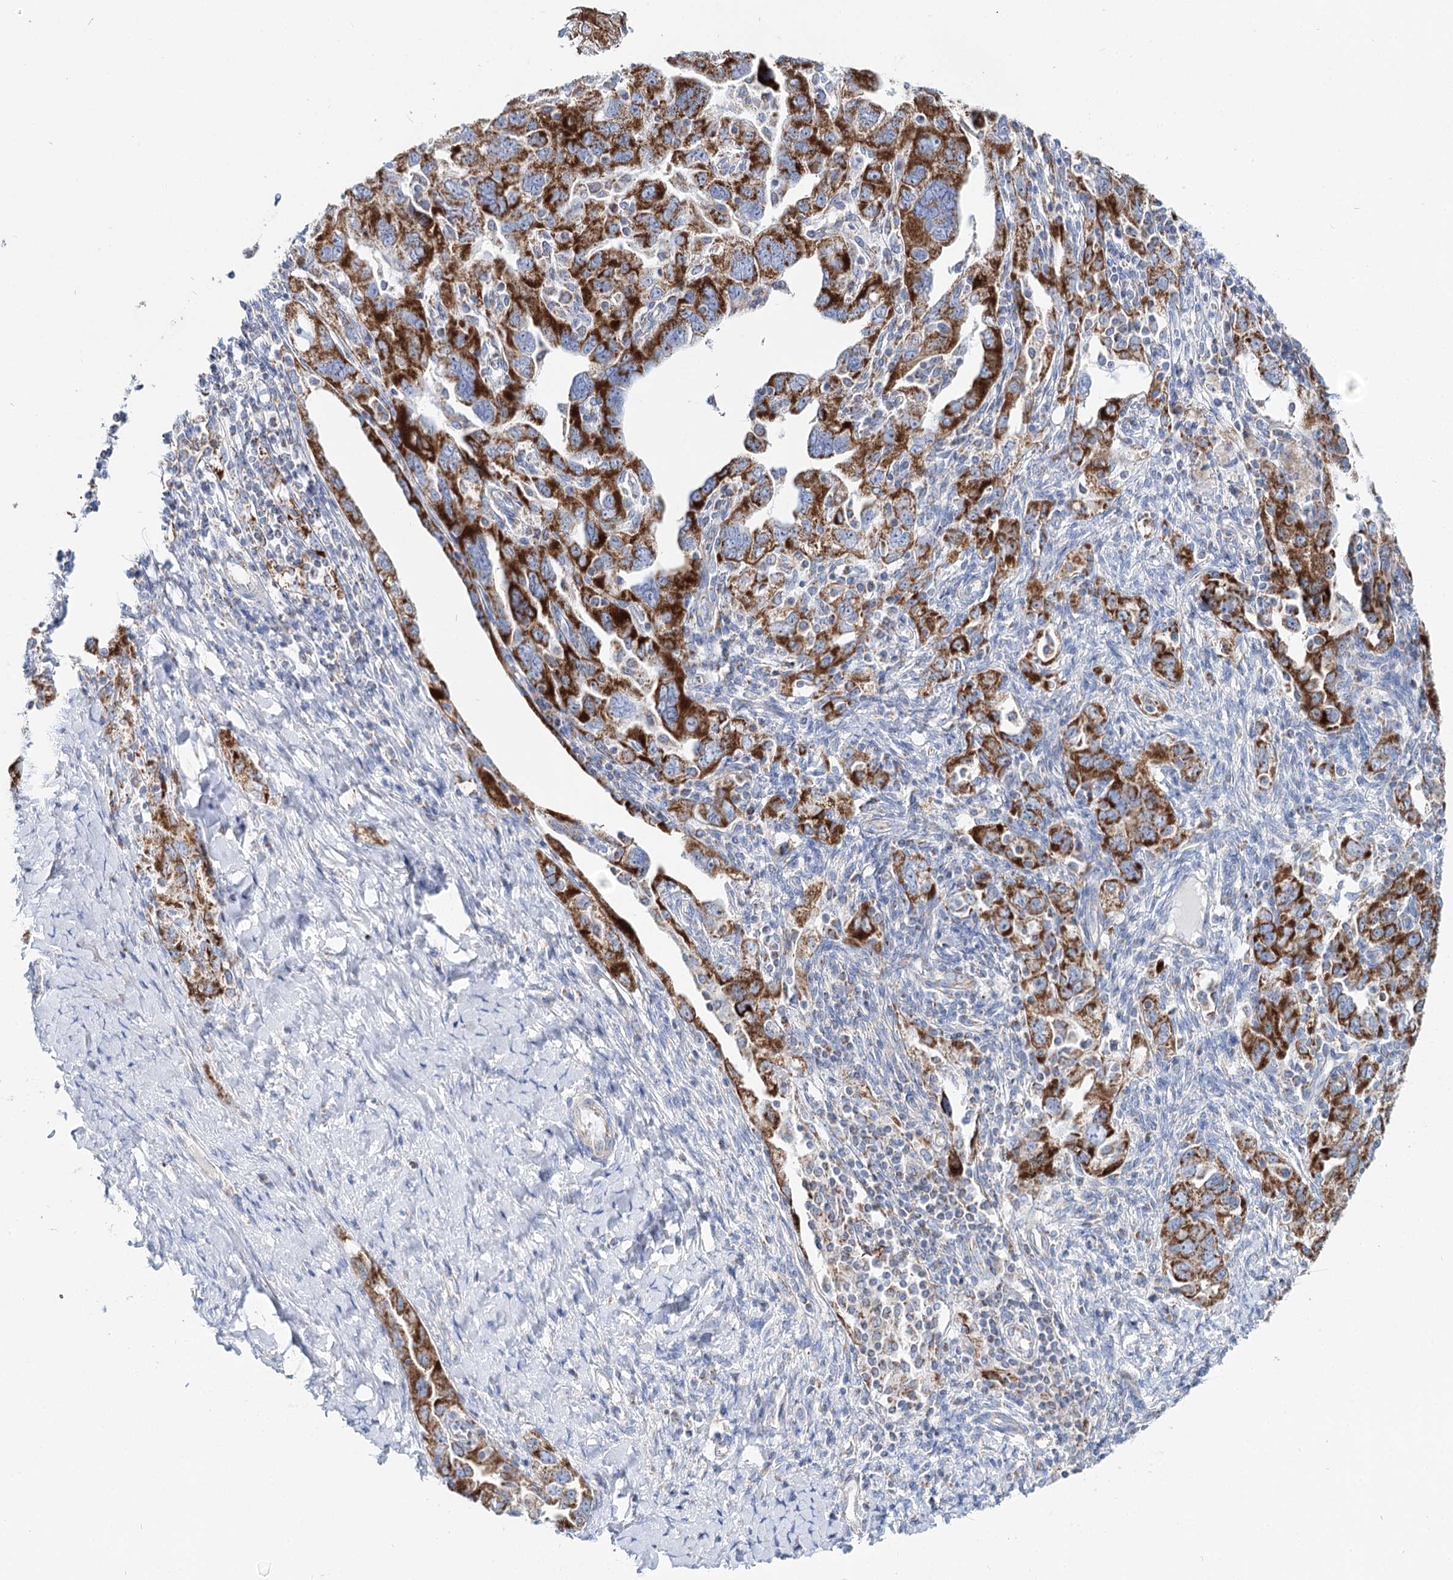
{"staining": {"intensity": "strong", "quantity": ">75%", "location": "cytoplasmic/membranous"}, "tissue": "ovarian cancer", "cell_type": "Tumor cells", "image_type": "cancer", "snomed": [{"axis": "morphology", "description": "Carcinoma, NOS"}, {"axis": "morphology", "description": "Cystadenocarcinoma, serous, NOS"}, {"axis": "topography", "description": "Ovary"}], "caption": "Protein staining demonstrates strong cytoplasmic/membranous positivity in approximately >75% of tumor cells in serous cystadenocarcinoma (ovarian).", "gene": "MCCC2", "patient": {"sex": "female", "age": 69}}